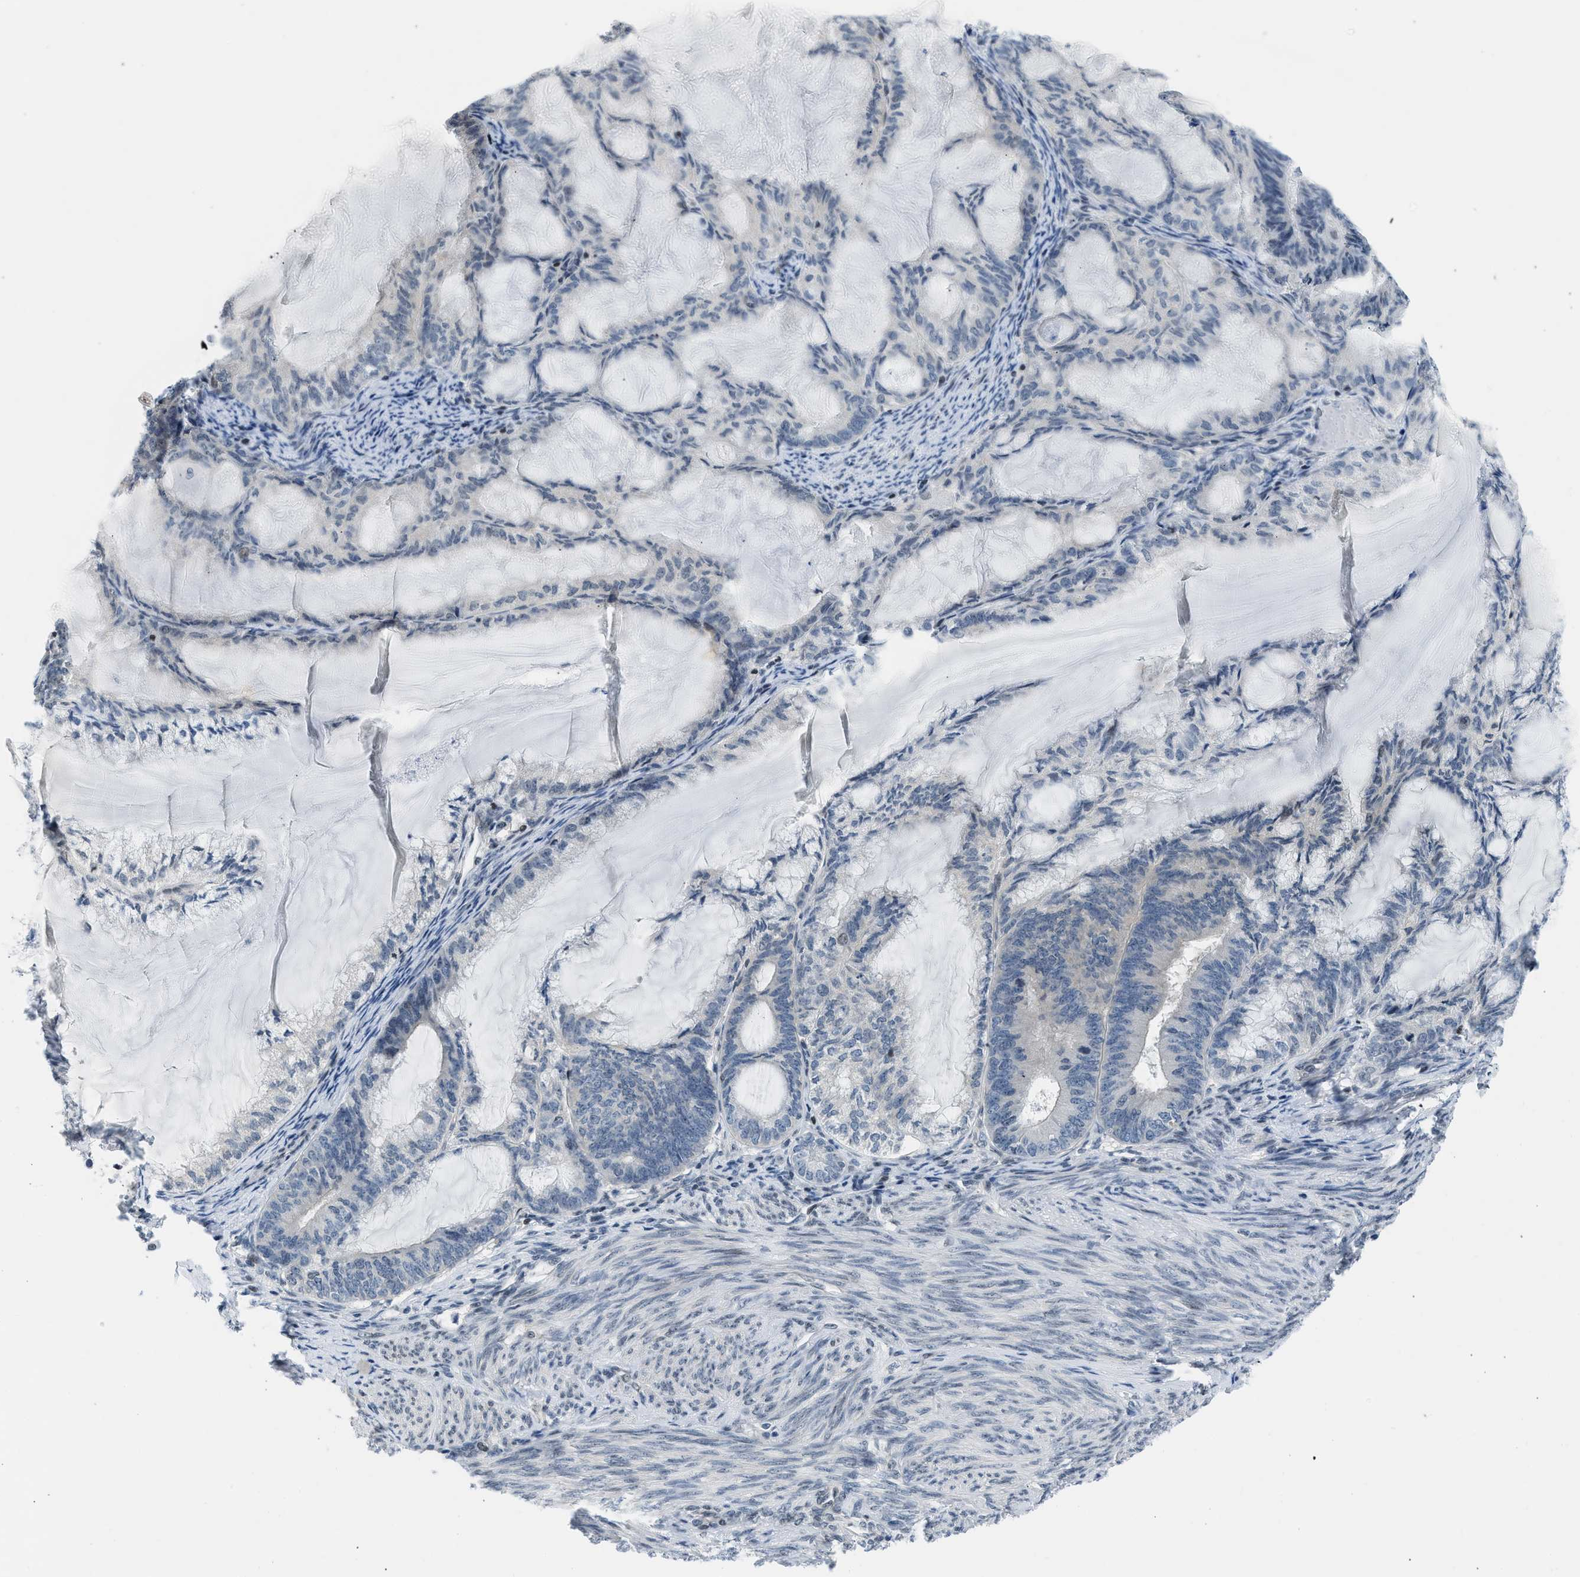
{"staining": {"intensity": "negative", "quantity": "none", "location": "none"}, "tissue": "endometrial cancer", "cell_type": "Tumor cells", "image_type": "cancer", "snomed": [{"axis": "morphology", "description": "Adenocarcinoma, NOS"}, {"axis": "topography", "description": "Endometrium"}], "caption": "There is no significant positivity in tumor cells of endometrial cancer (adenocarcinoma).", "gene": "OLIG3", "patient": {"sex": "female", "age": 86}}